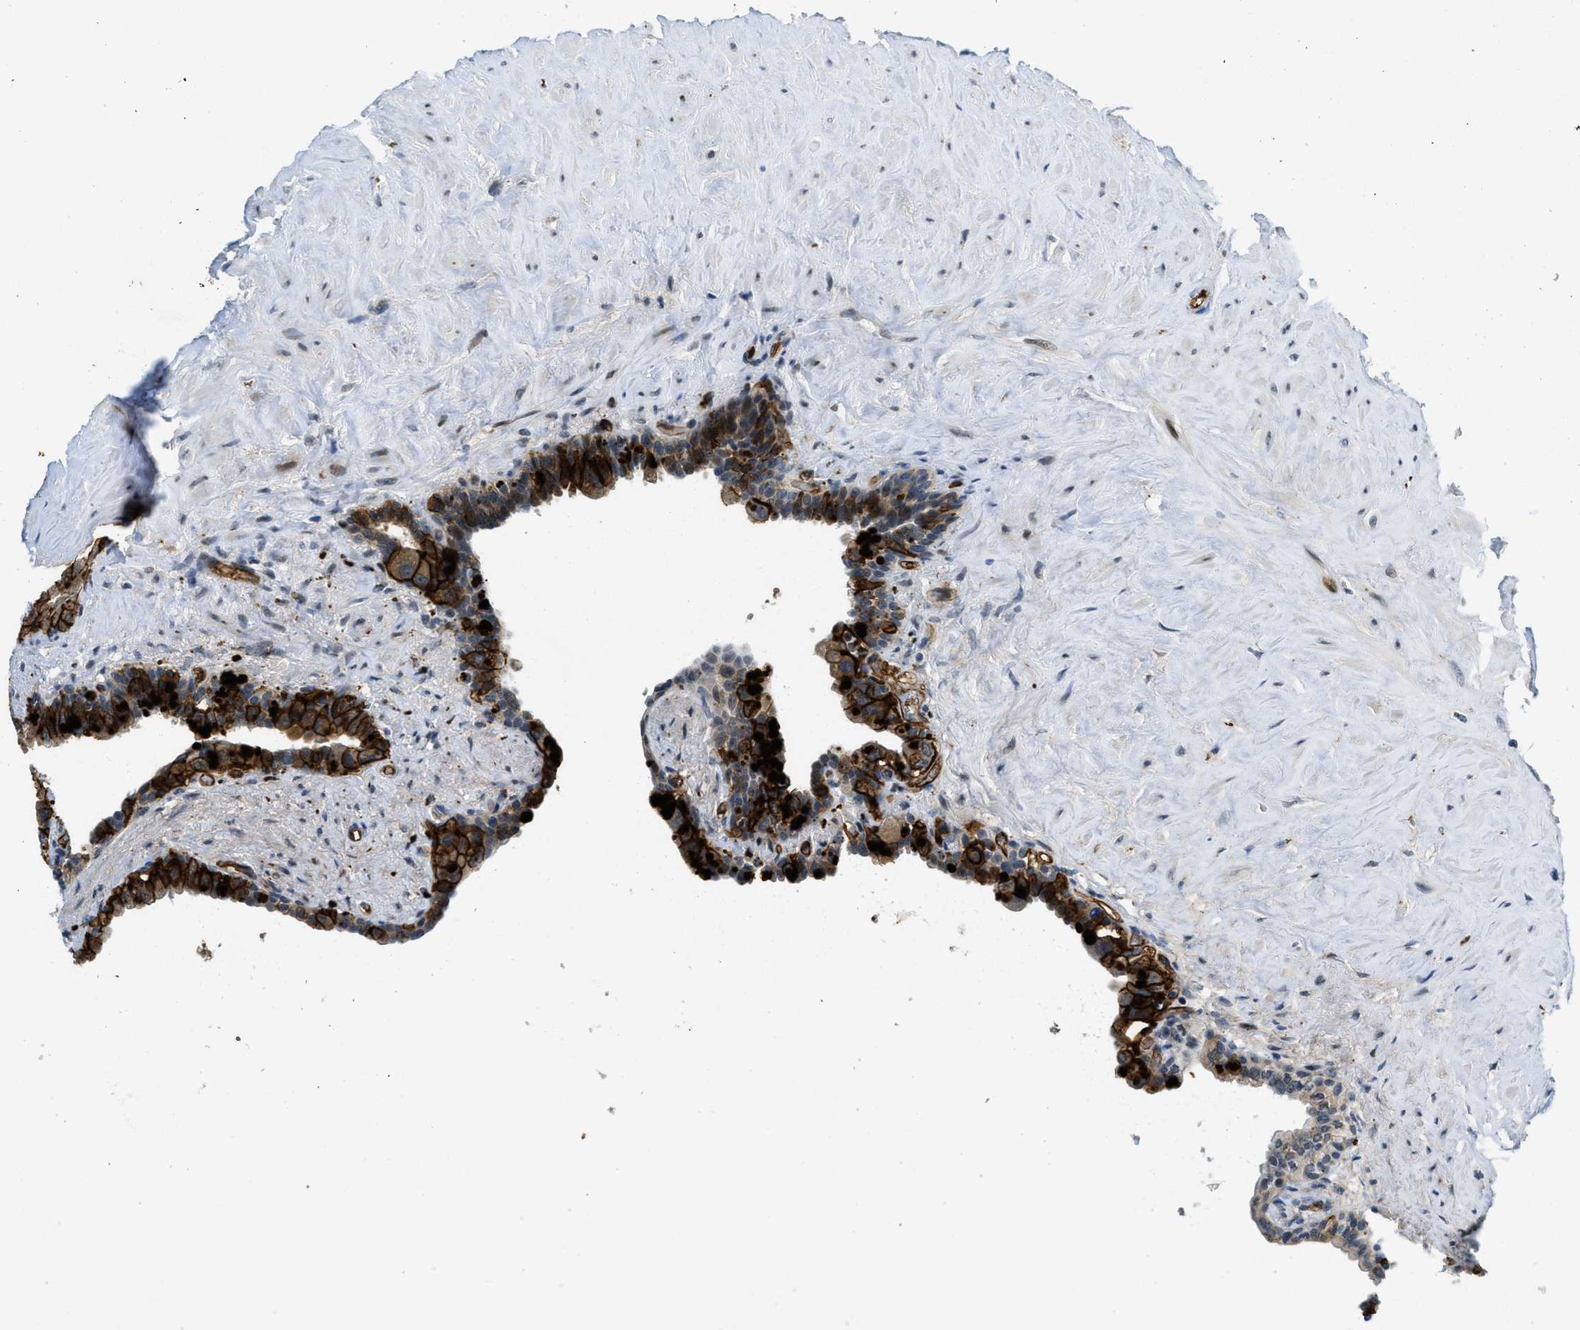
{"staining": {"intensity": "strong", "quantity": ">75%", "location": "cytoplasmic/membranous"}, "tissue": "seminal vesicle", "cell_type": "Glandular cells", "image_type": "normal", "snomed": [{"axis": "morphology", "description": "Normal tissue, NOS"}, {"axis": "topography", "description": "Seminal veicle"}], "caption": "This histopathology image displays benign seminal vesicle stained with IHC to label a protein in brown. The cytoplasmic/membranous of glandular cells show strong positivity for the protein. Nuclei are counter-stained blue.", "gene": "SLCO2A1", "patient": {"sex": "male", "age": 63}}